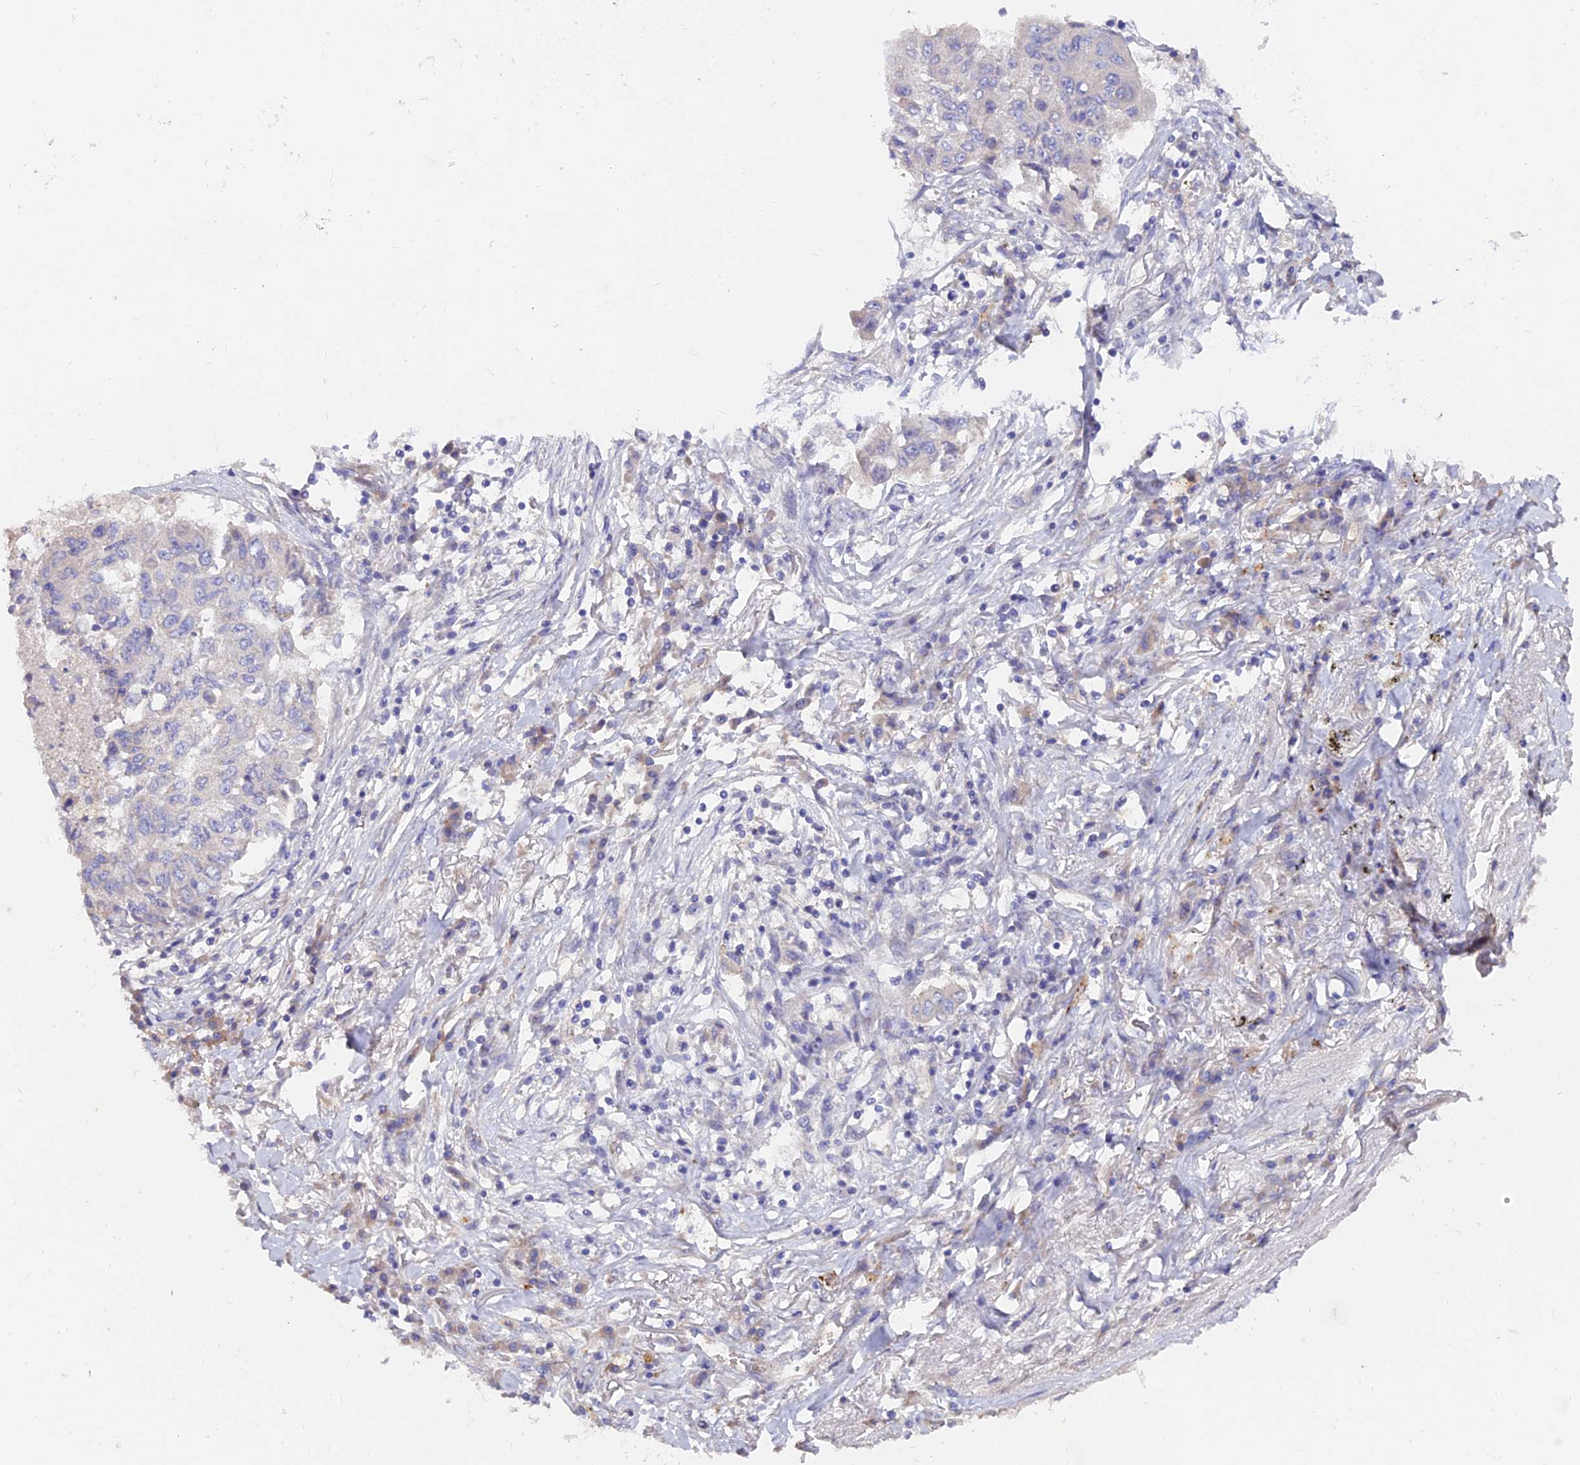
{"staining": {"intensity": "negative", "quantity": "none", "location": "none"}, "tissue": "lung cancer", "cell_type": "Tumor cells", "image_type": "cancer", "snomed": [{"axis": "morphology", "description": "Squamous cell carcinoma, NOS"}, {"axis": "topography", "description": "Lung"}], "caption": "A high-resolution micrograph shows immunohistochemistry (IHC) staining of lung squamous cell carcinoma, which displays no significant staining in tumor cells.", "gene": "FAM168B", "patient": {"sex": "male", "age": 74}}